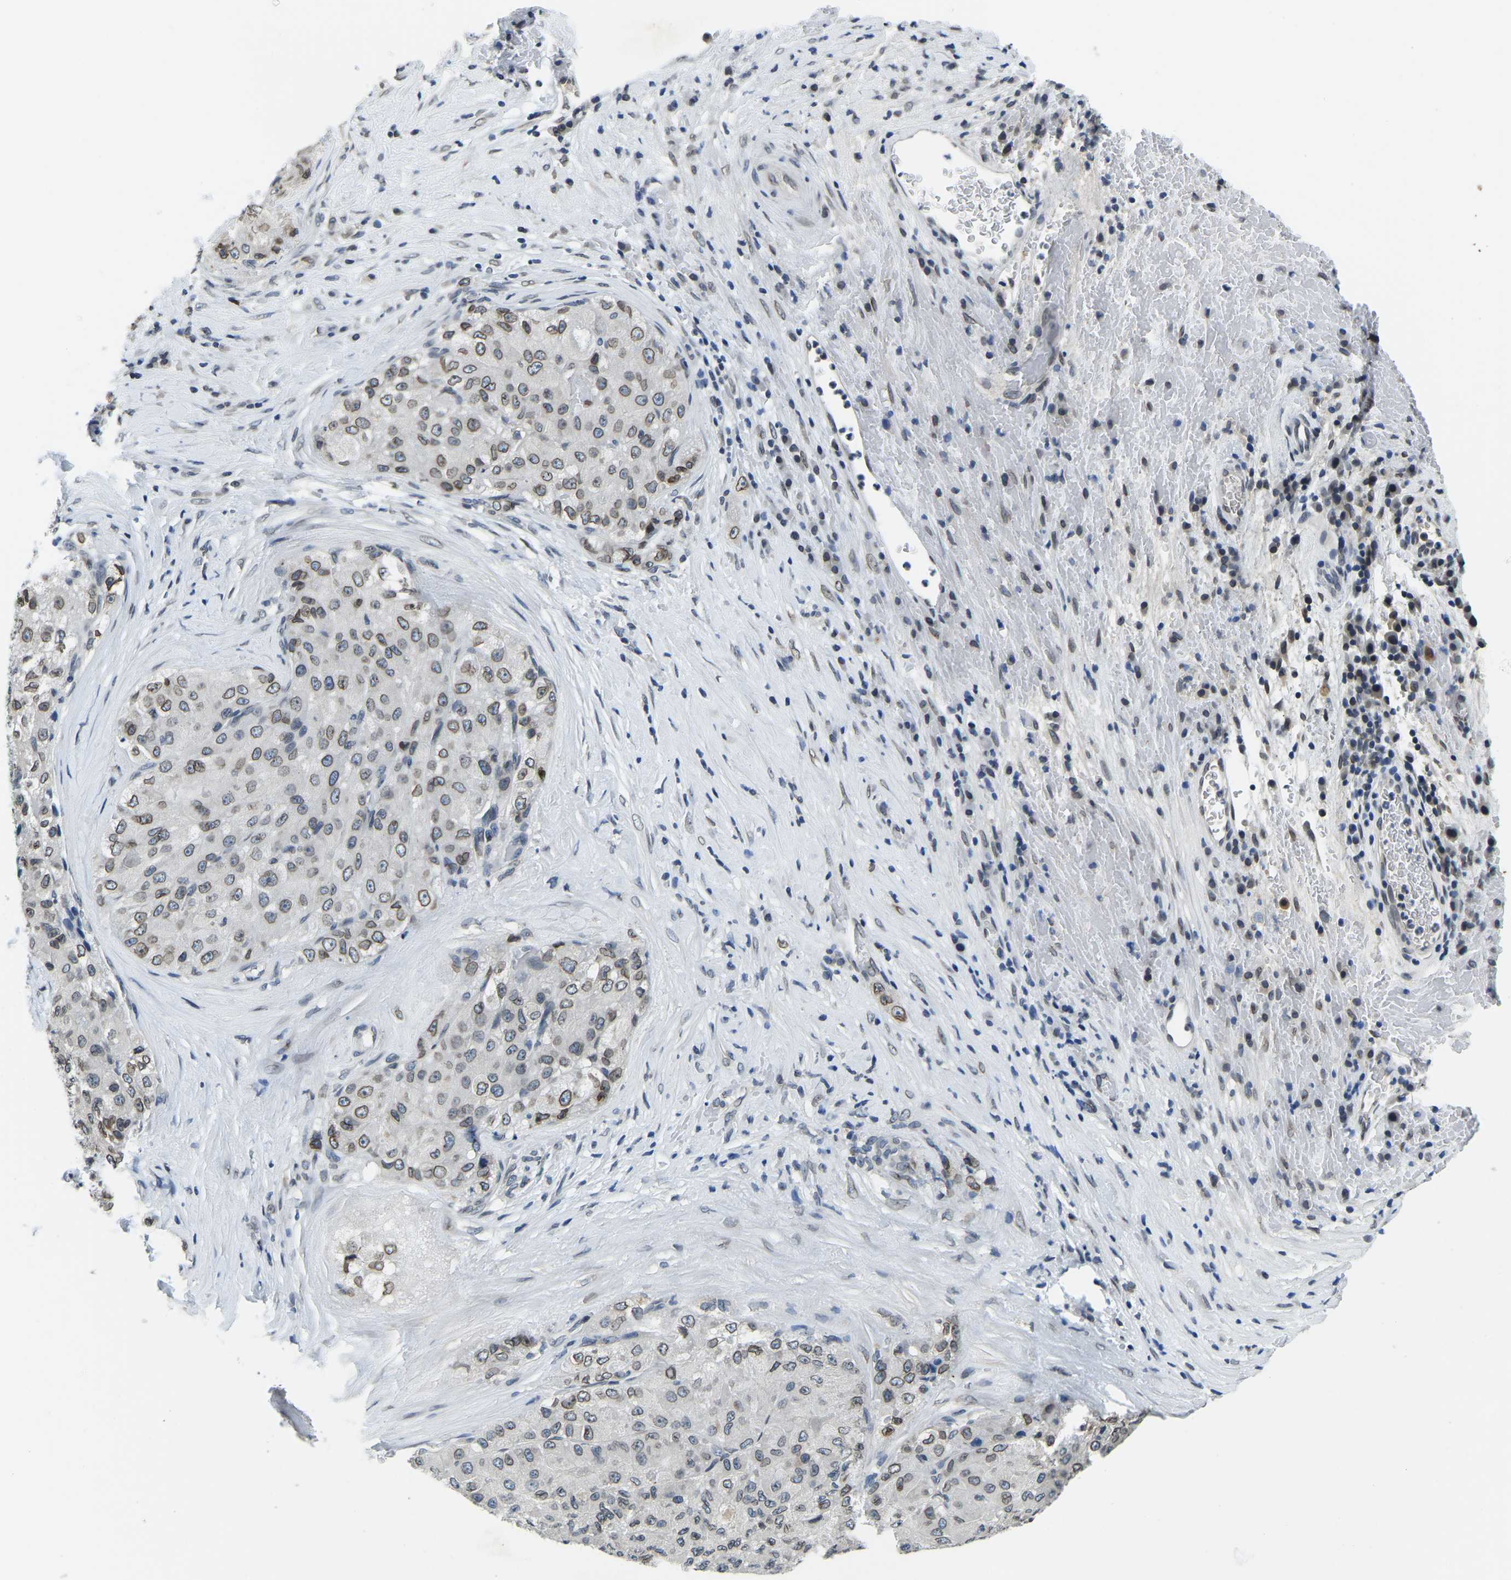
{"staining": {"intensity": "moderate", "quantity": "<25%", "location": "nuclear"}, "tissue": "liver cancer", "cell_type": "Tumor cells", "image_type": "cancer", "snomed": [{"axis": "morphology", "description": "Carcinoma, Hepatocellular, NOS"}, {"axis": "topography", "description": "Liver"}], "caption": "Moderate nuclear positivity is appreciated in about <25% of tumor cells in hepatocellular carcinoma (liver).", "gene": "RANBP2", "patient": {"sex": "male", "age": 80}}